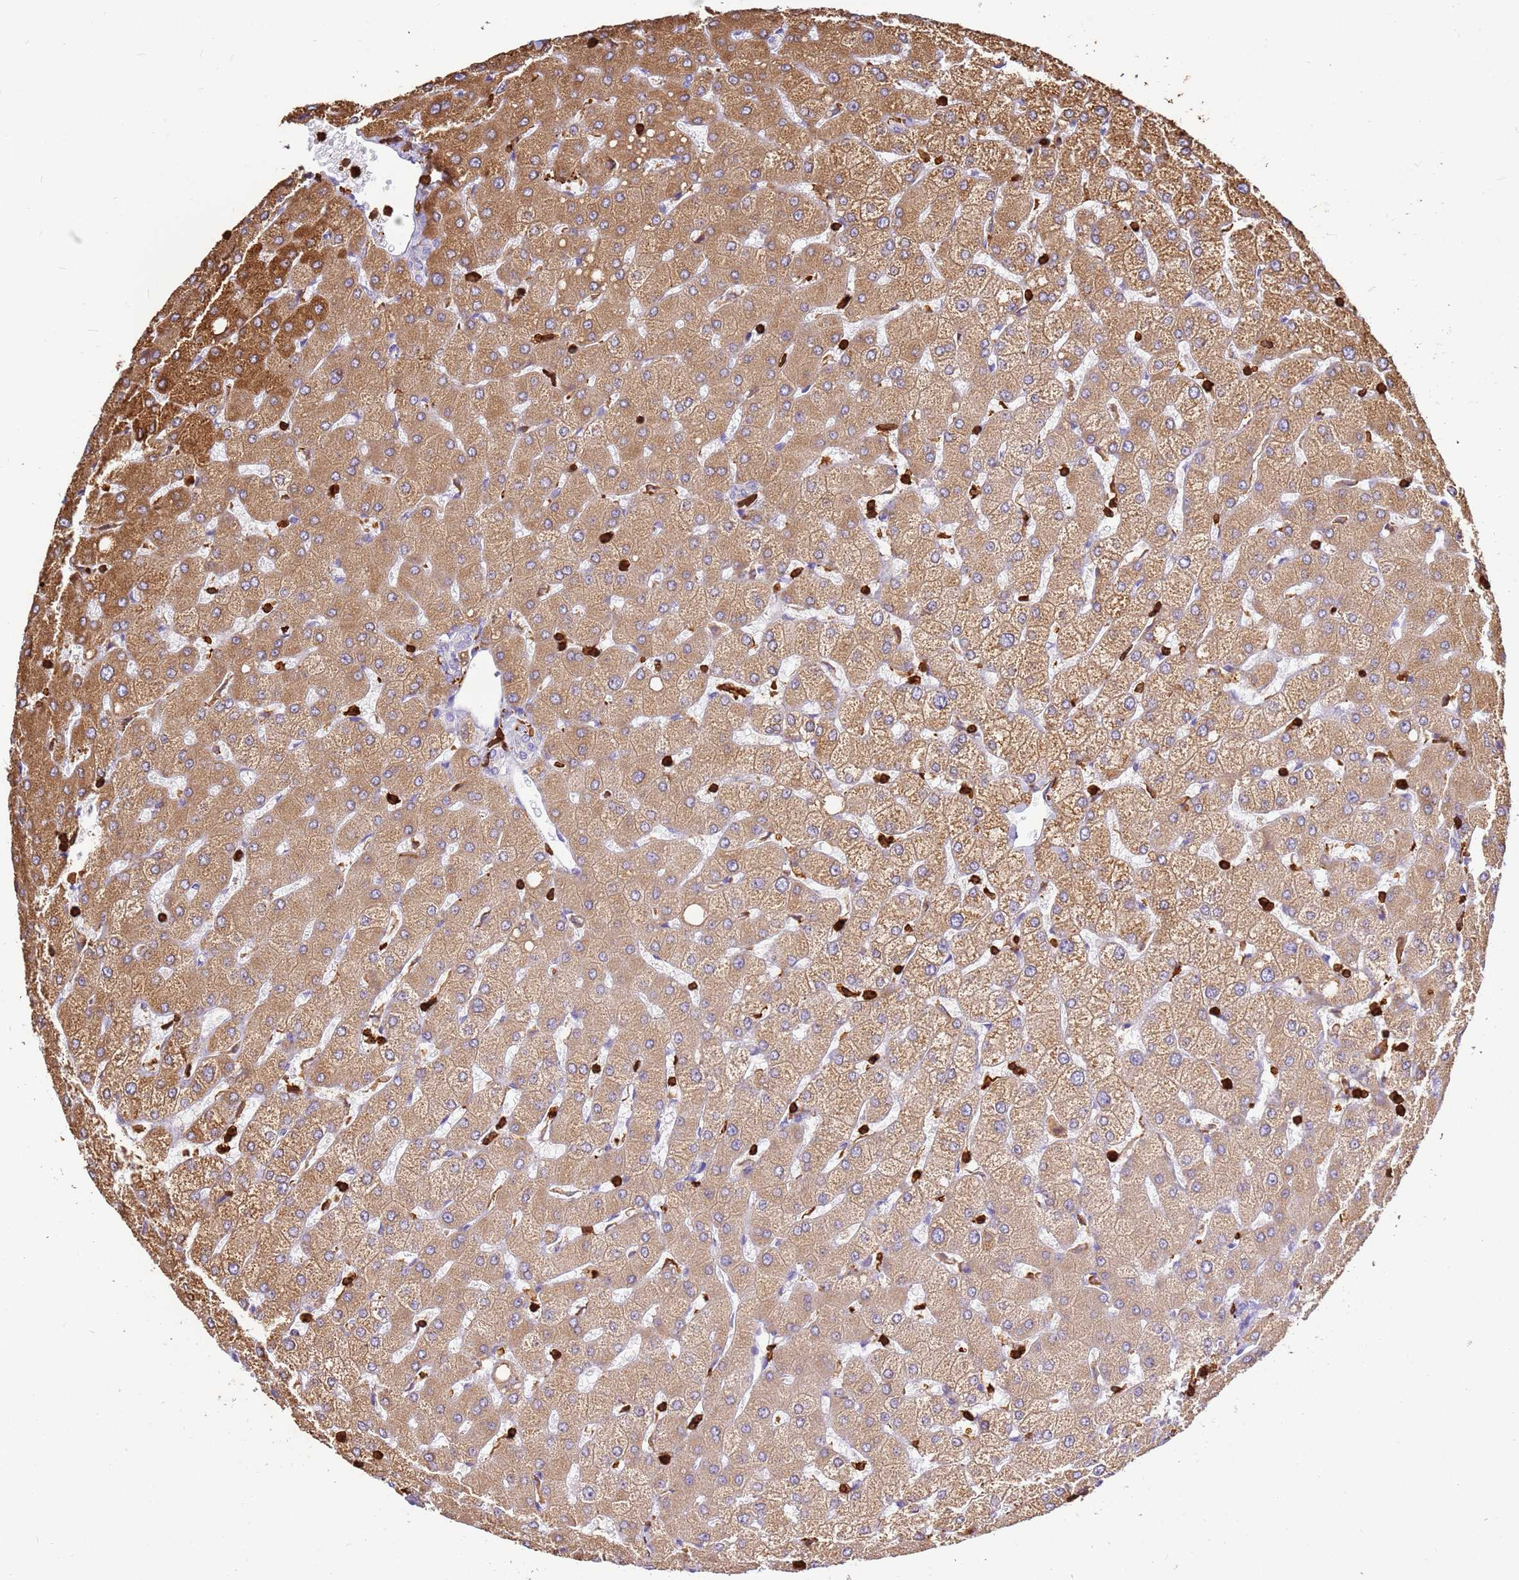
{"staining": {"intensity": "negative", "quantity": "none", "location": "none"}, "tissue": "liver", "cell_type": "Cholangiocytes", "image_type": "normal", "snomed": [{"axis": "morphology", "description": "Normal tissue, NOS"}, {"axis": "topography", "description": "Liver"}], "caption": "This is an IHC micrograph of normal human liver. There is no expression in cholangiocytes.", "gene": "CORO1A", "patient": {"sex": "female", "age": 54}}